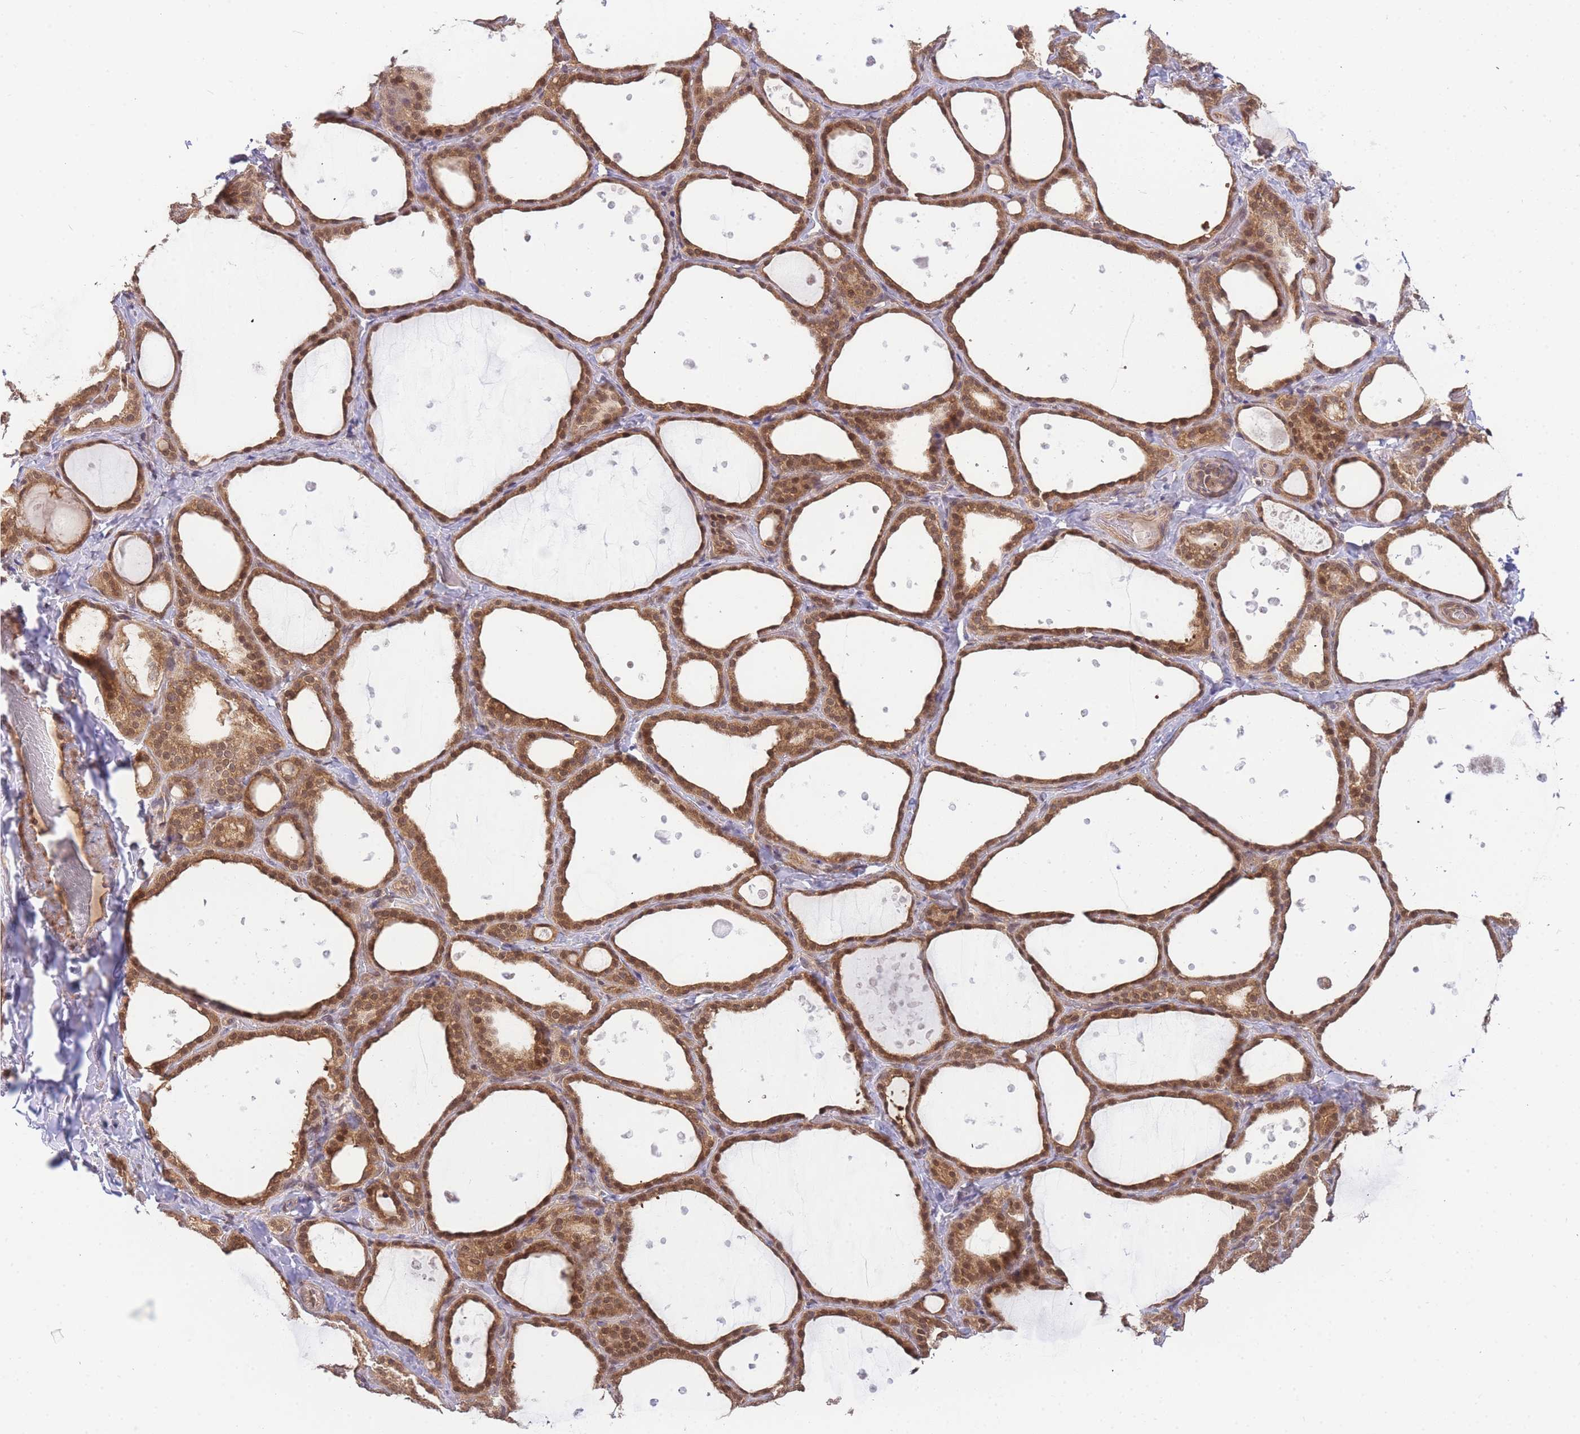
{"staining": {"intensity": "strong", "quantity": ">75%", "location": "cytoplasmic/membranous,nuclear"}, "tissue": "thyroid gland", "cell_type": "Glandular cells", "image_type": "normal", "snomed": [{"axis": "morphology", "description": "Normal tissue, NOS"}, {"axis": "topography", "description": "Thyroid gland"}], "caption": "An IHC micrograph of unremarkable tissue is shown. Protein staining in brown labels strong cytoplasmic/membranous,nuclear positivity in thyroid gland within glandular cells.", "gene": "KIAA1191", "patient": {"sex": "female", "age": 44}}